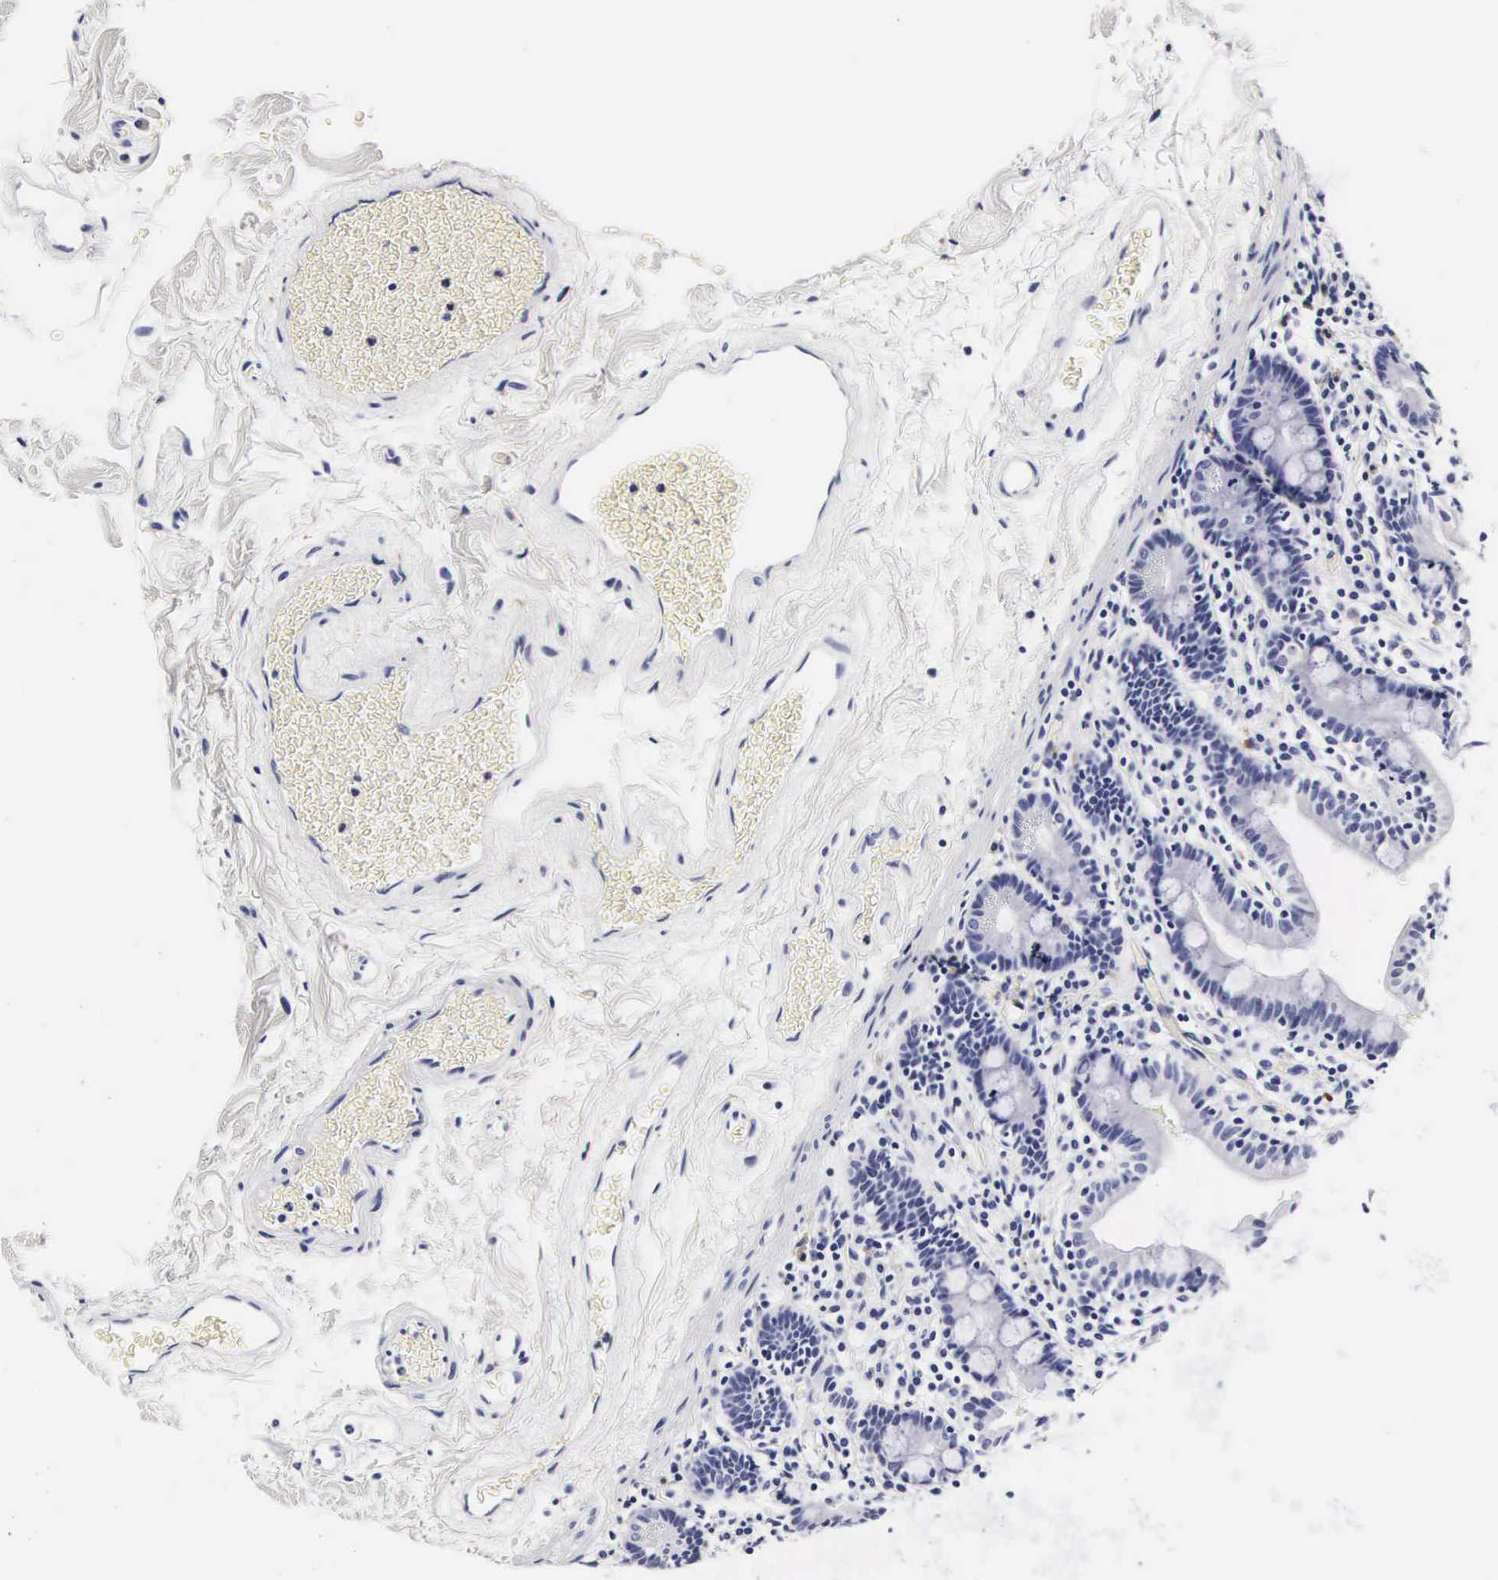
{"staining": {"intensity": "negative", "quantity": "none", "location": "none"}, "tissue": "duodenum", "cell_type": "Glandular cells", "image_type": "normal", "snomed": [{"axis": "morphology", "description": "Normal tissue, NOS"}, {"axis": "topography", "description": "Duodenum"}], "caption": "Micrograph shows no significant protein positivity in glandular cells of normal duodenum. (IHC, brightfield microscopy, high magnification).", "gene": "RNASE6", "patient": {"sex": "male", "age": 70}}